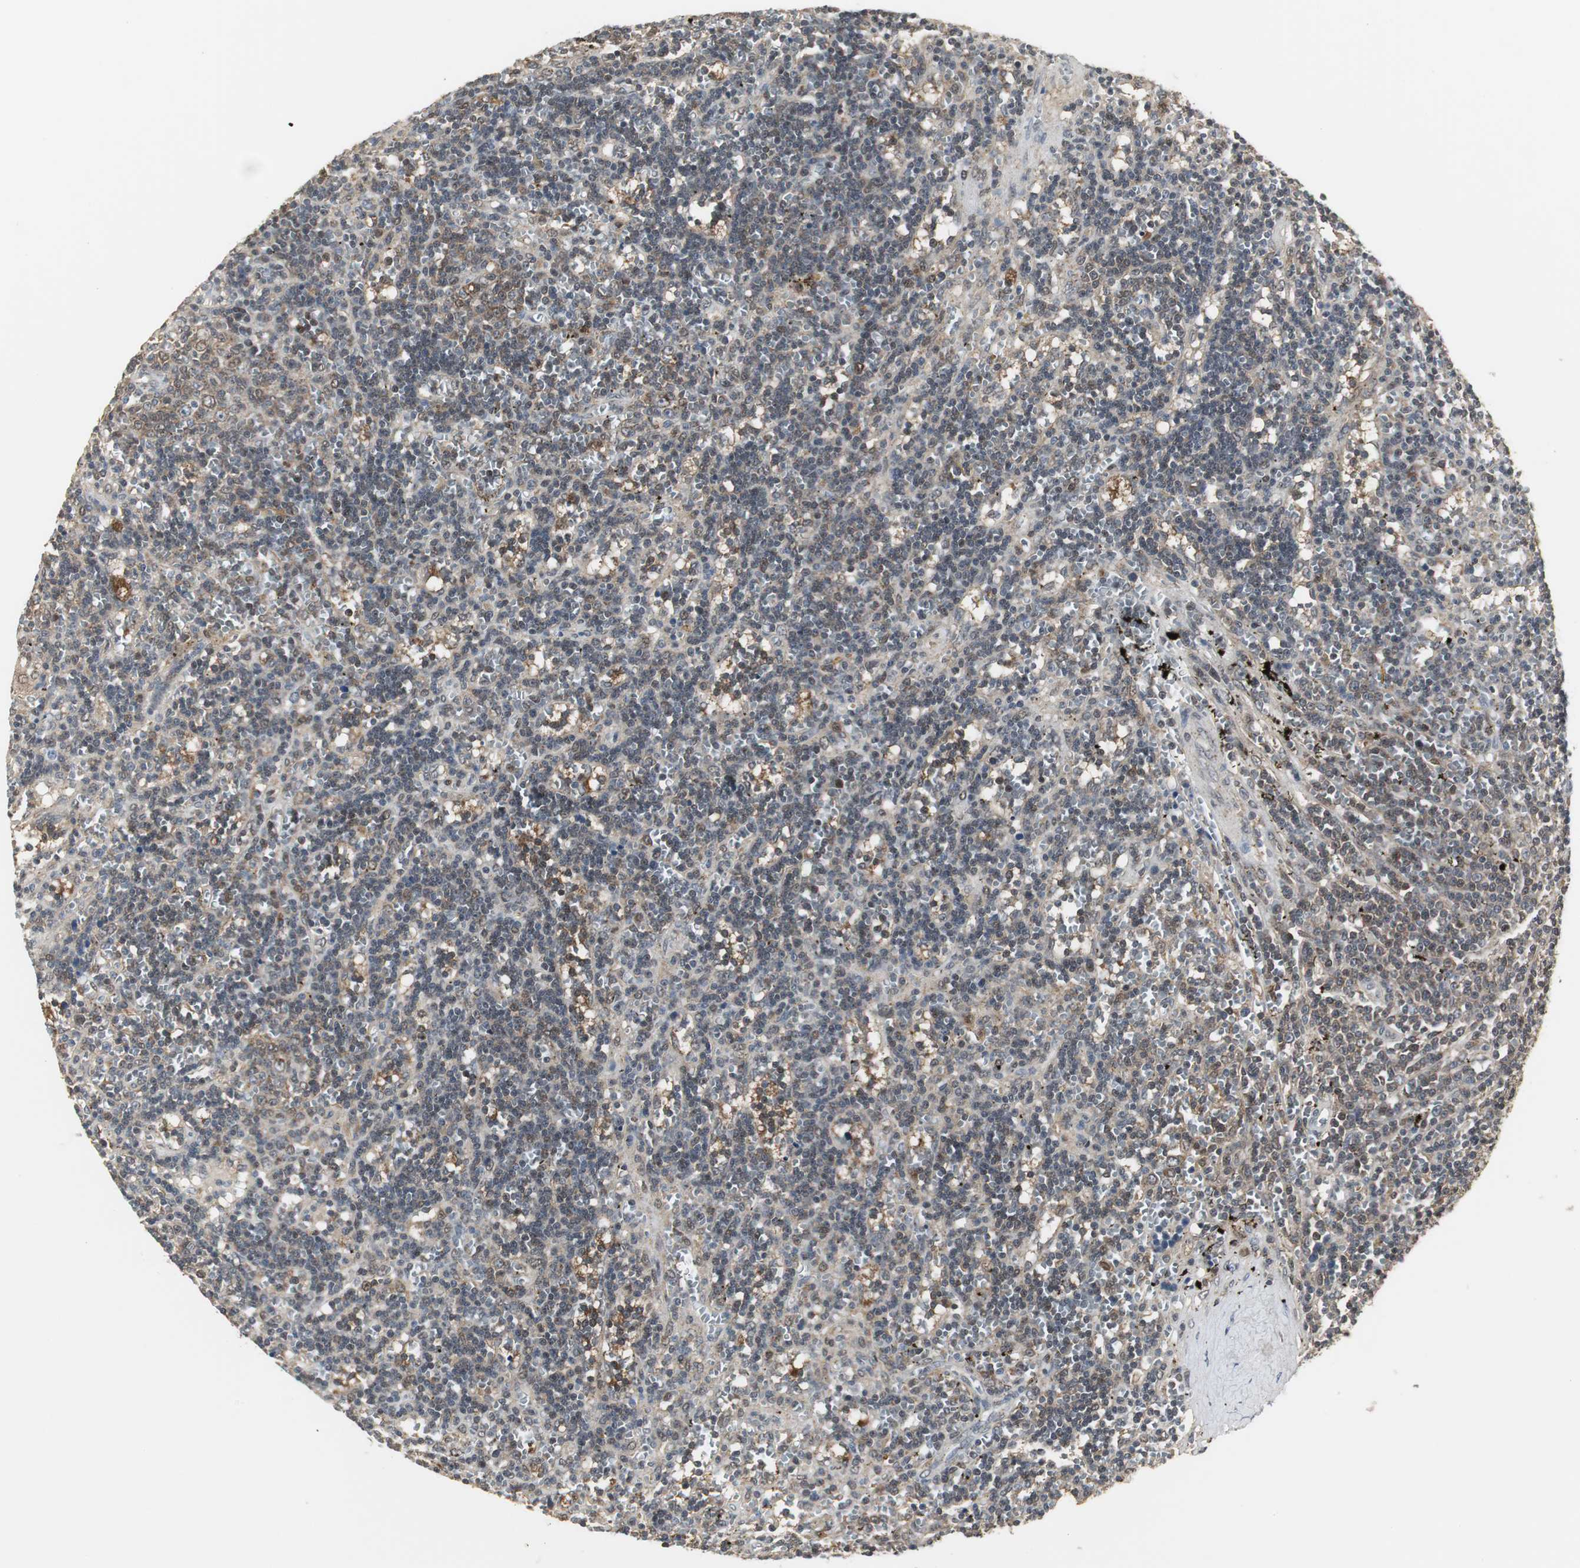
{"staining": {"intensity": "moderate", "quantity": "<25%", "location": "cytoplasmic/membranous,nuclear"}, "tissue": "lymphoma", "cell_type": "Tumor cells", "image_type": "cancer", "snomed": [{"axis": "morphology", "description": "Malignant lymphoma, non-Hodgkin's type, Low grade"}, {"axis": "topography", "description": "Spleen"}], "caption": "Protein analysis of lymphoma tissue displays moderate cytoplasmic/membranous and nuclear staining in about <25% of tumor cells.", "gene": "PLIN3", "patient": {"sex": "male", "age": 60}}